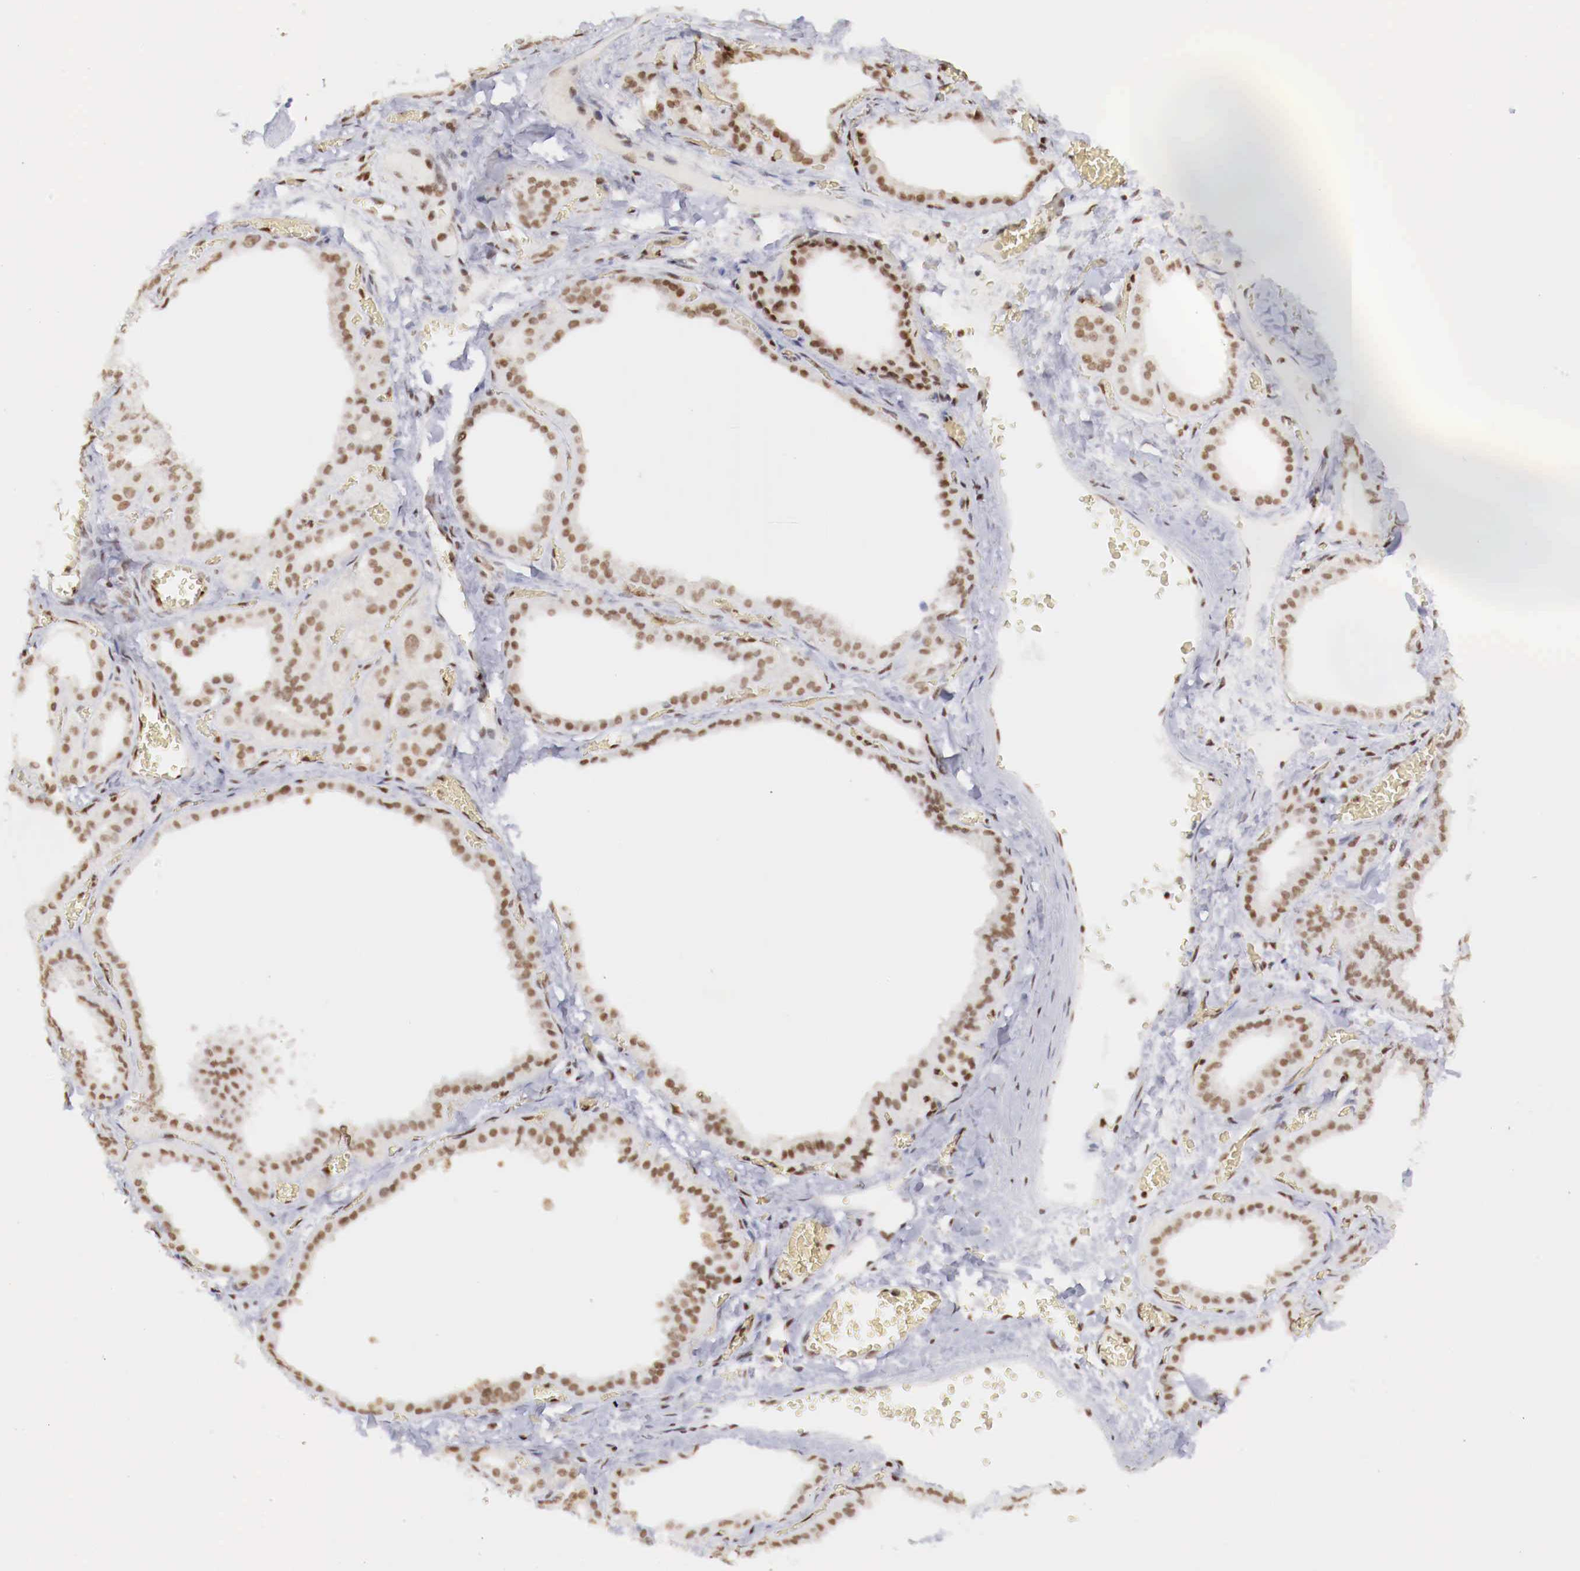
{"staining": {"intensity": "moderate", "quantity": ">75%", "location": "nuclear"}, "tissue": "thyroid gland", "cell_type": "Glandular cells", "image_type": "normal", "snomed": [{"axis": "morphology", "description": "Normal tissue, NOS"}, {"axis": "topography", "description": "Thyroid gland"}], "caption": "The image demonstrates immunohistochemical staining of normal thyroid gland. There is moderate nuclear expression is identified in about >75% of glandular cells. (Brightfield microscopy of DAB IHC at high magnification).", "gene": "MAX", "patient": {"sex": "female", "age": 55}}